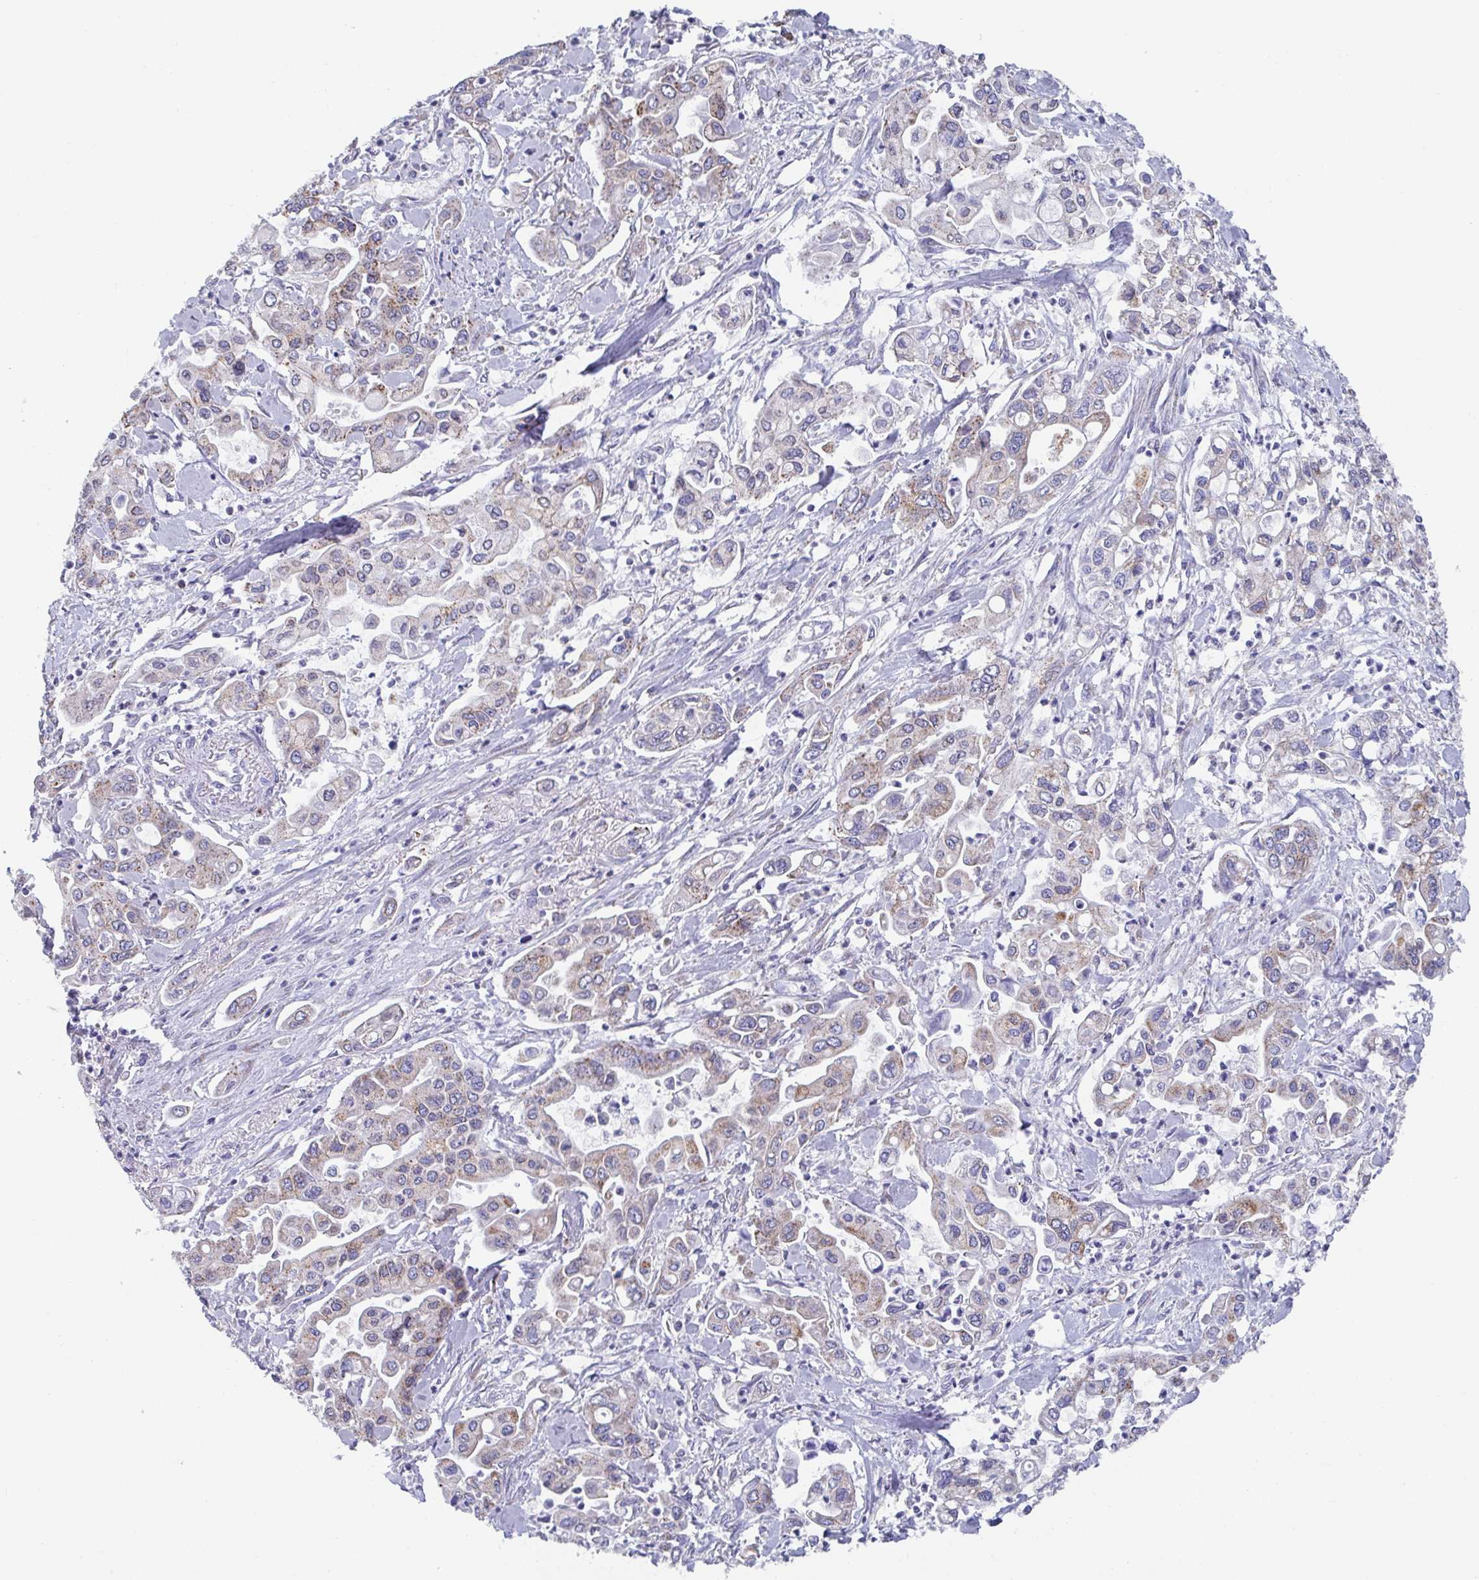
{"staining": {"intensity": "moderate", "quantity": "25%-75%", "location": "cytoplasmic/membranous"}, "tissue": "pancreatic cancer", "cell_type": "Tumor cells", "image_type": "cancer", "snomed": [{"axis": "morphology", "description": "Adenocarcinoma, NOS"}, {"axis": "topography", "description": "Pancreas"}], "caption": "Human adenocarcinoma (pancreatic) stained with a brown dye shows moderate cytoplasmic/membranous positive staining in approximately 25%-75% of tumor cells.", "gene": "PROSER3", "patient": {"sex": "male", "age": 62}}